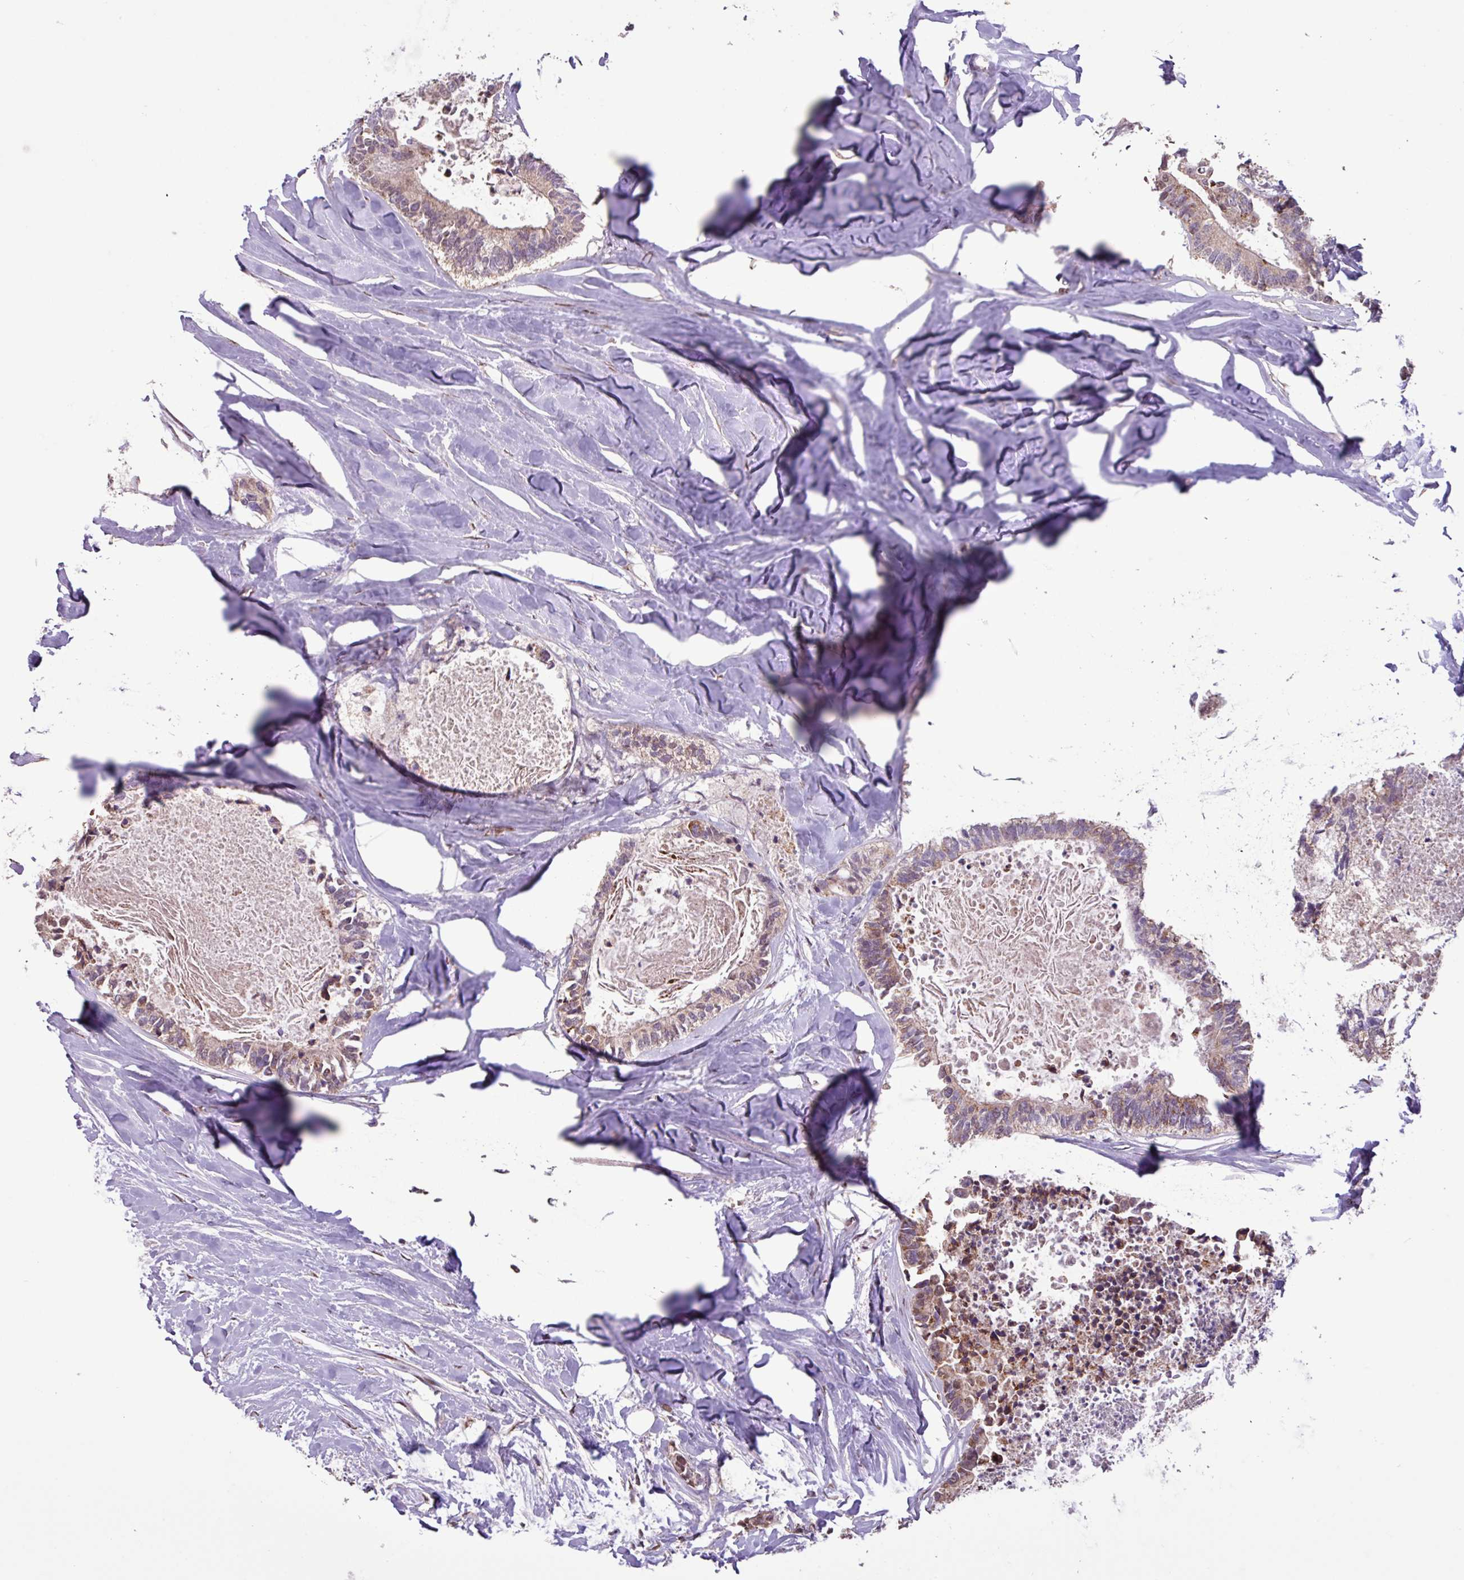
{"staining": {"intensity": "weak", "quantity": ">75%", "location": "cytoplasmic/membranous"}, "tissue": "colorectal cancer", "cell_type": "Tumor cells", "image_type": "cancer", "snomed": [{"axis": "morphology", "description": "Adenocarcinoma, NOS"}, {"axis": "topography", "description": "Colon"}, {"axis": "topography", "description": "Rectum"}], "caption": "Immunohistochemistry histopathology image of adenocarcinoma (colorectal) stained for a protein (brown), which demonstrates low levels of weak cytoplasmic/membranous expression in about >75% of tumor cells.", "gene": "L3MBTL3", "patient": {"sex": "male", "age": 57}}